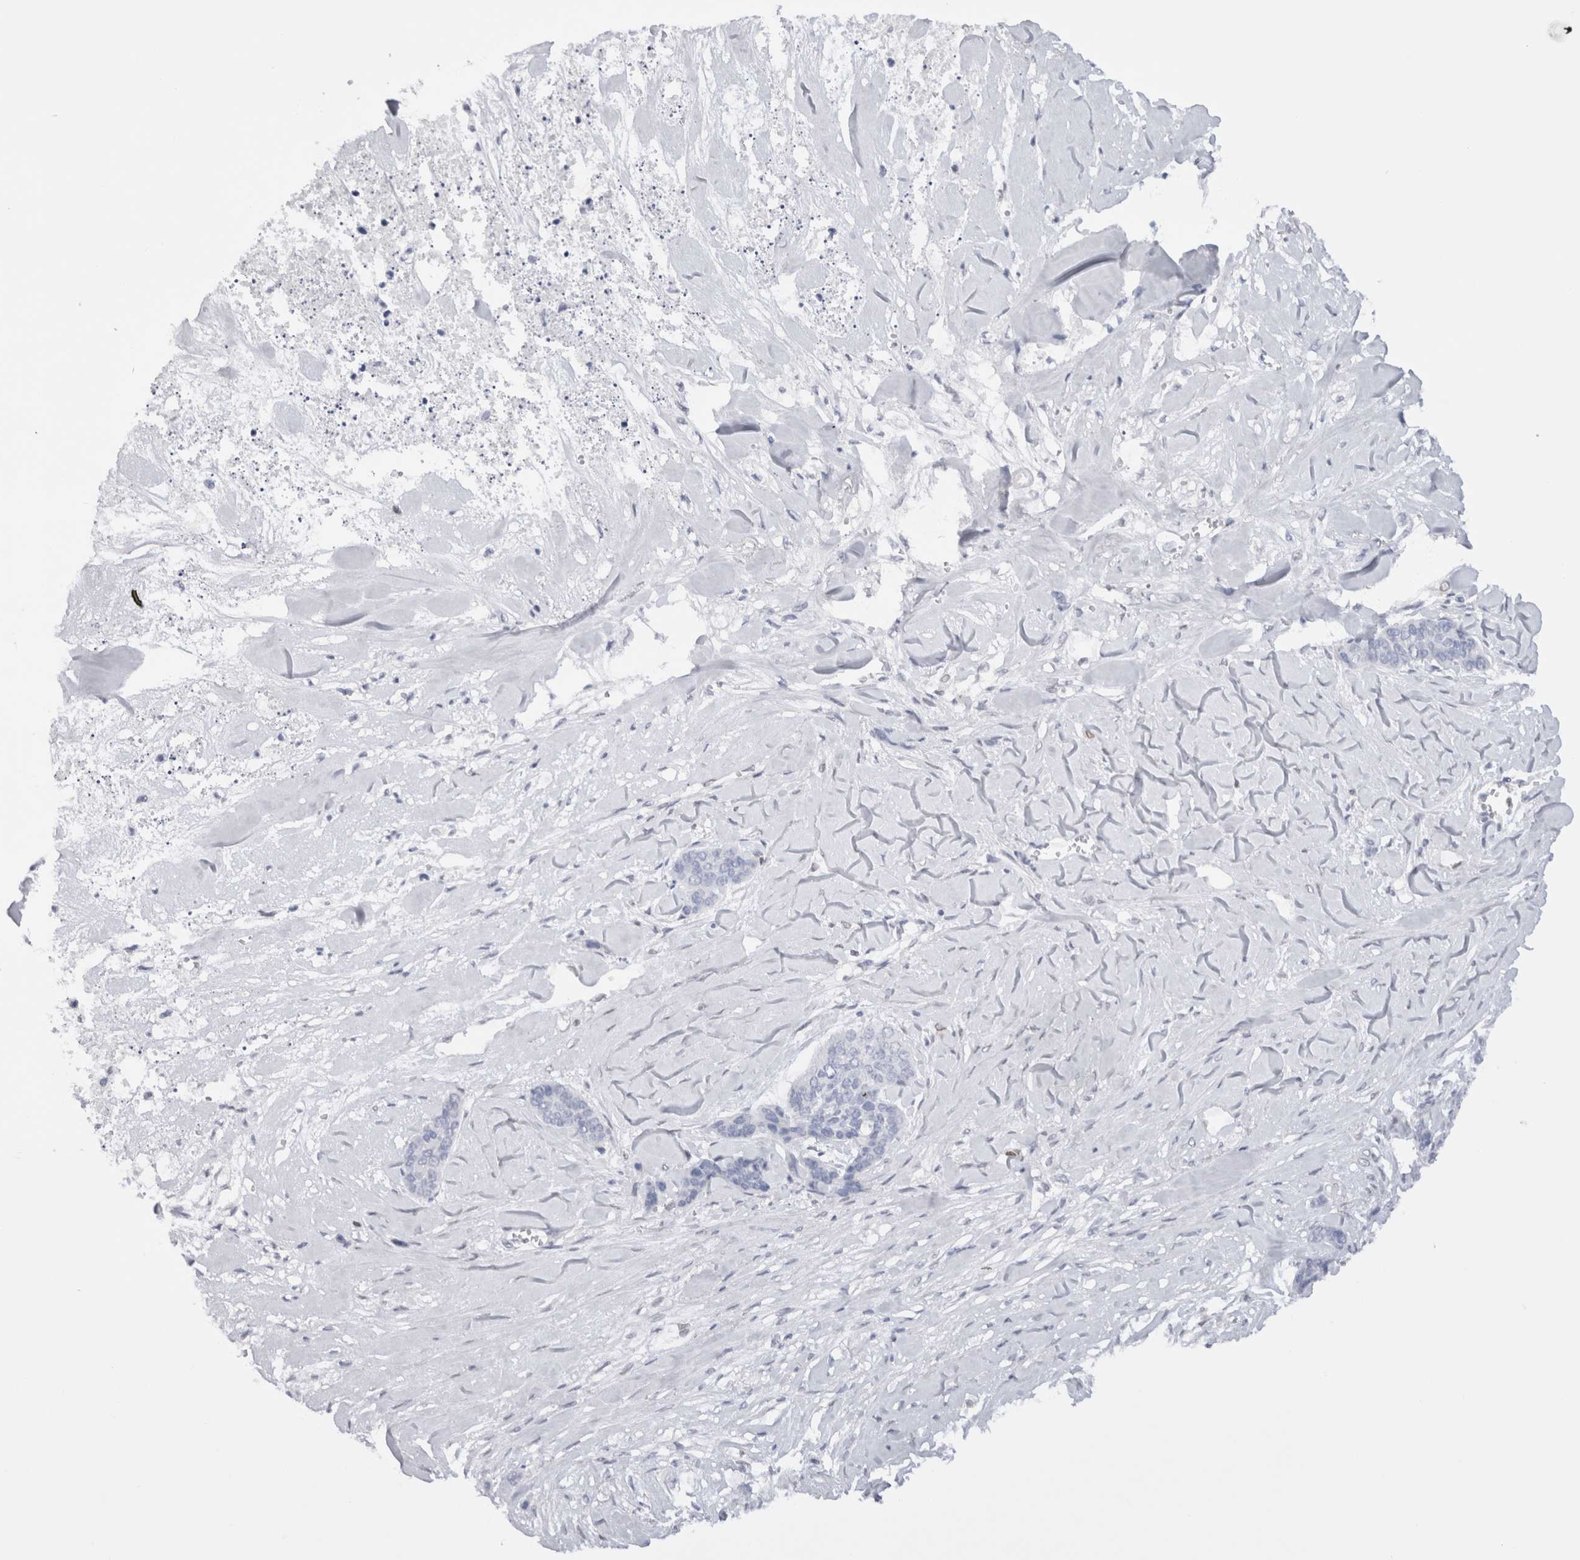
{"staining": {"intensity": "negative", "quantity": "none", "location": "none"}, "tissue": "skin cancer", "cell_type": "Tumor cells", "image_type": "cancer", "snomed": [{"axis": "morphology", "description": "Basal cell carcinoma"}, {"axis": "topography", "description": "Skin"}], "caption": "Immunohistochemistry histopathology image of human basal cell carcinoma (skin) stained for a protein (brown), which shows no expression in tumor cells.", "gene": "VCPIP1", "patient": {"sex": "female", "age": 64}}